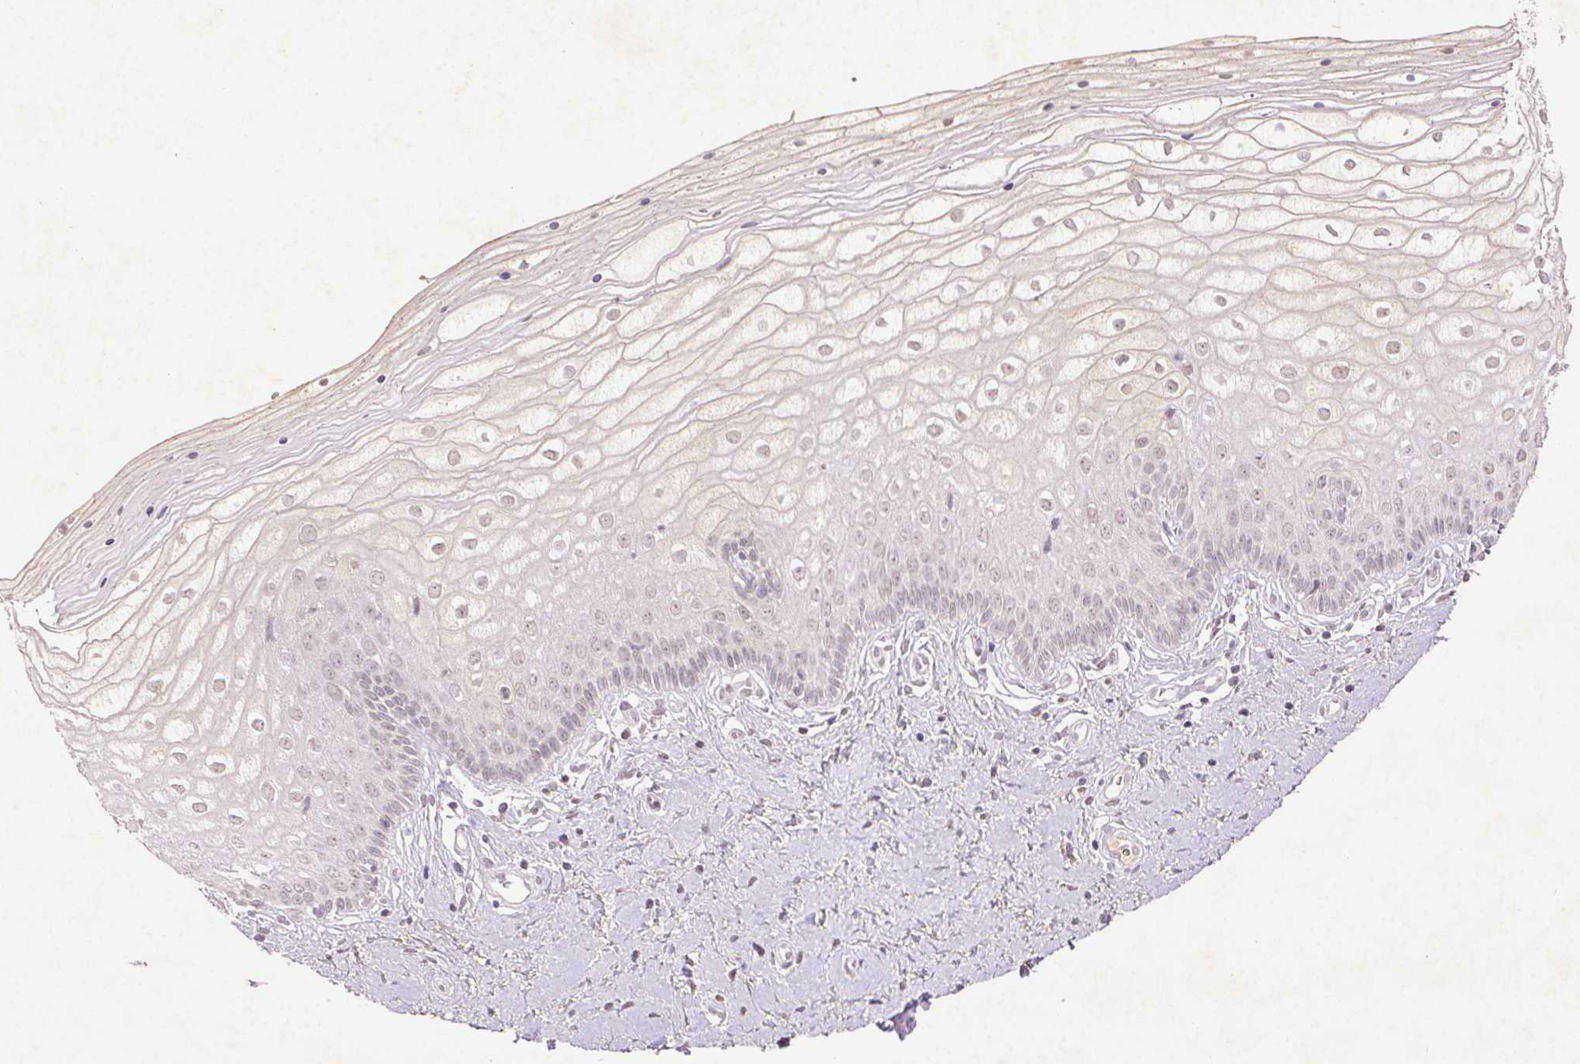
{"staining": {"intensity": "negative", "quantity": "none", "location": "none"}, "tissue": "vagina", "cell_type": "Squamous epithelial cells", "image_type": "normal", "snomed": [{"axis": "morphology", "description": "Normal tissue, NOS"}, {"axis": "topography", "description": "Vagina"}], "caption": "Human vagina stained for a protein using immunohistochemistry (IHC) demonstrates no expression in squamous epithelial cells.", "gene": "FAM168B", "patient": {"sex": "female", "age": 39}}